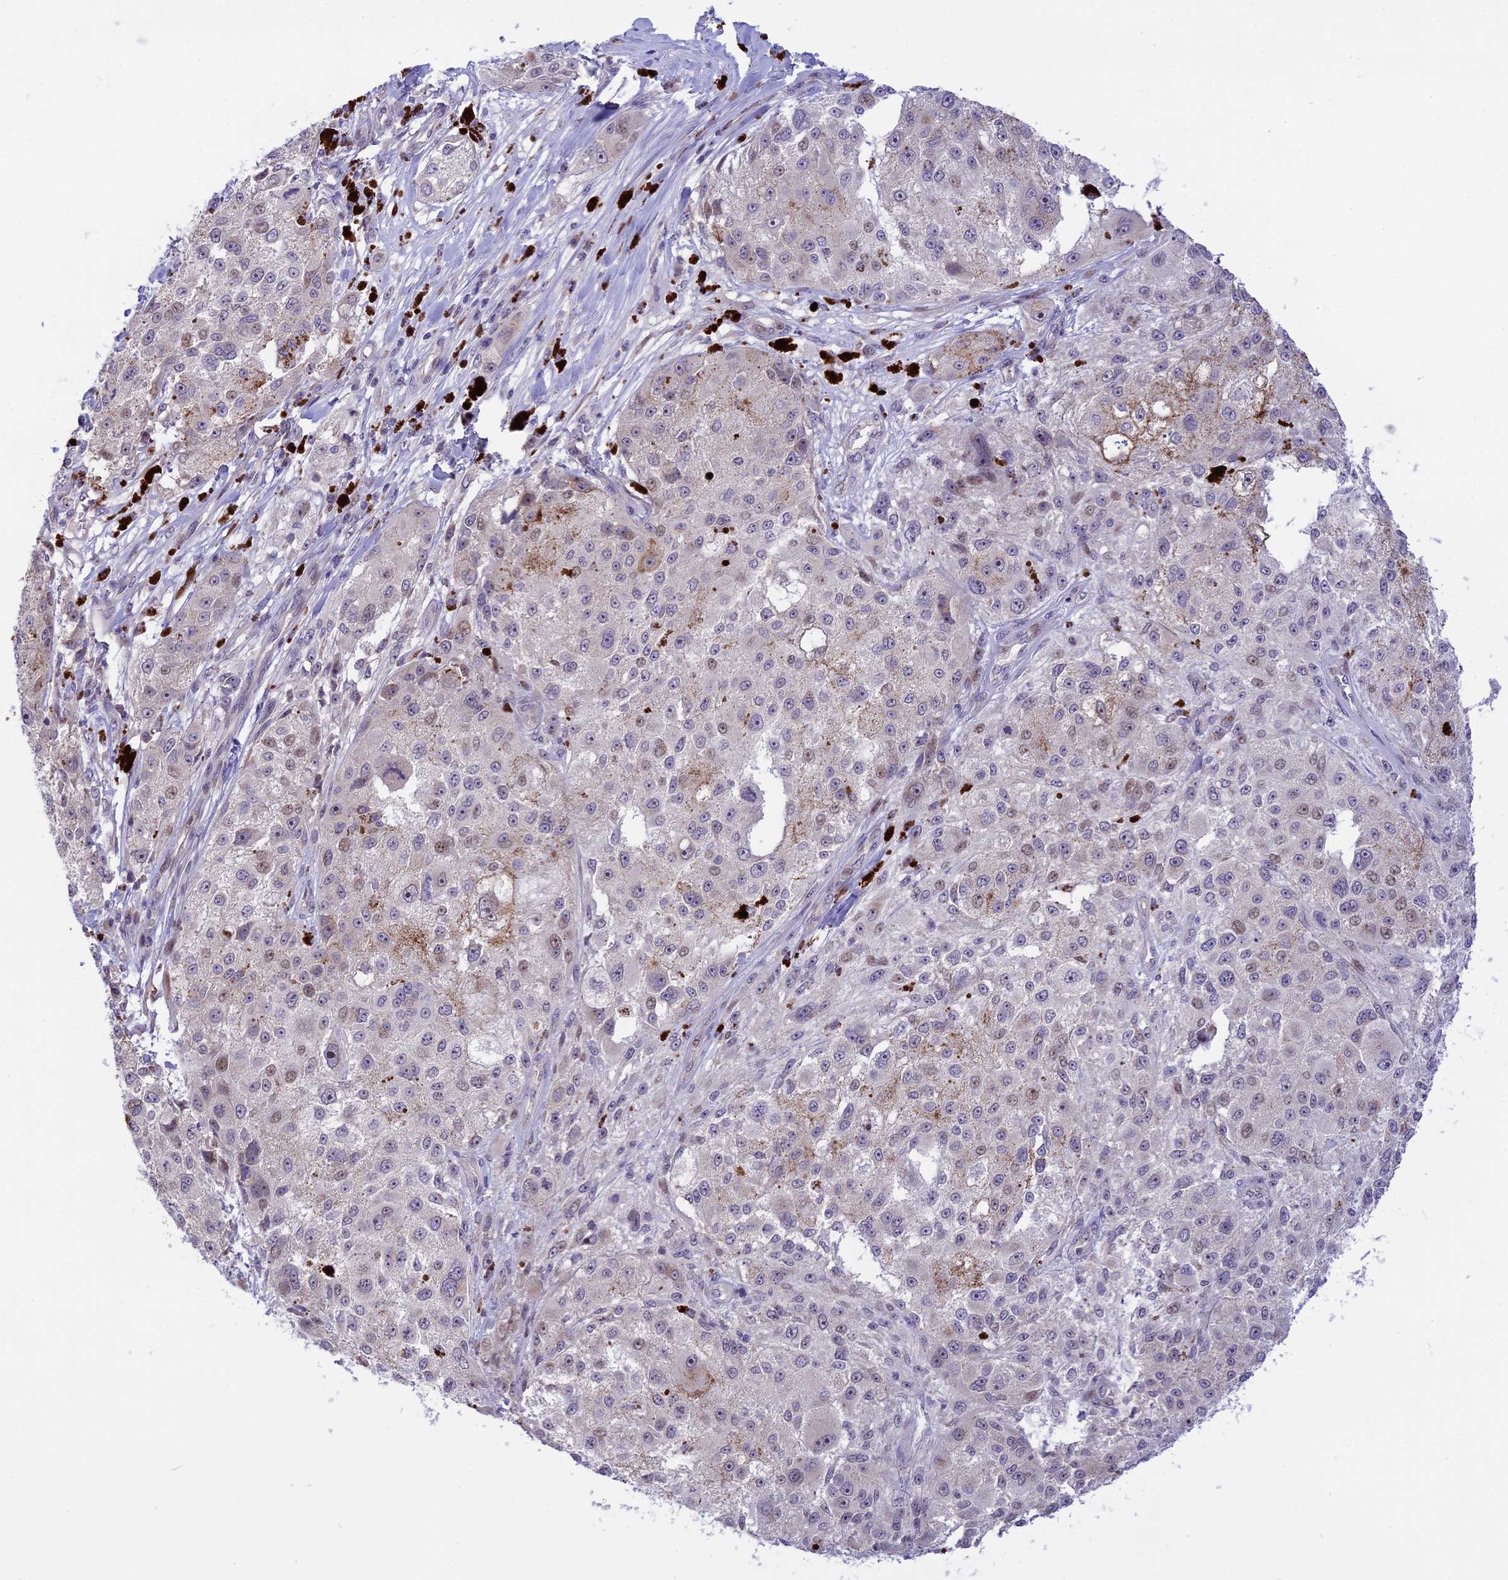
{"staining": {"intensity": "weak", "quantity": "<25%", "location": "nuclear"}, "tissue": "melanoma", "cell_type": "Tumor cells", "image_type": "cancer", "snomed": [{"axis": "morphology", "description": "Necrosis, NOS"}, {"axis": "morphology", "description": "Malignant melanoma, NOS"}, {"axis": "topography", "description": "Skin"}], "caption": "A photomicrograph of human melanoma is negative for staining in tumor cells. (Brightfield microscopy of DAB immunohistochemistry at high magnification).", "gene": "ZNF837", "patient": {"sex": "female", "age": 87}}